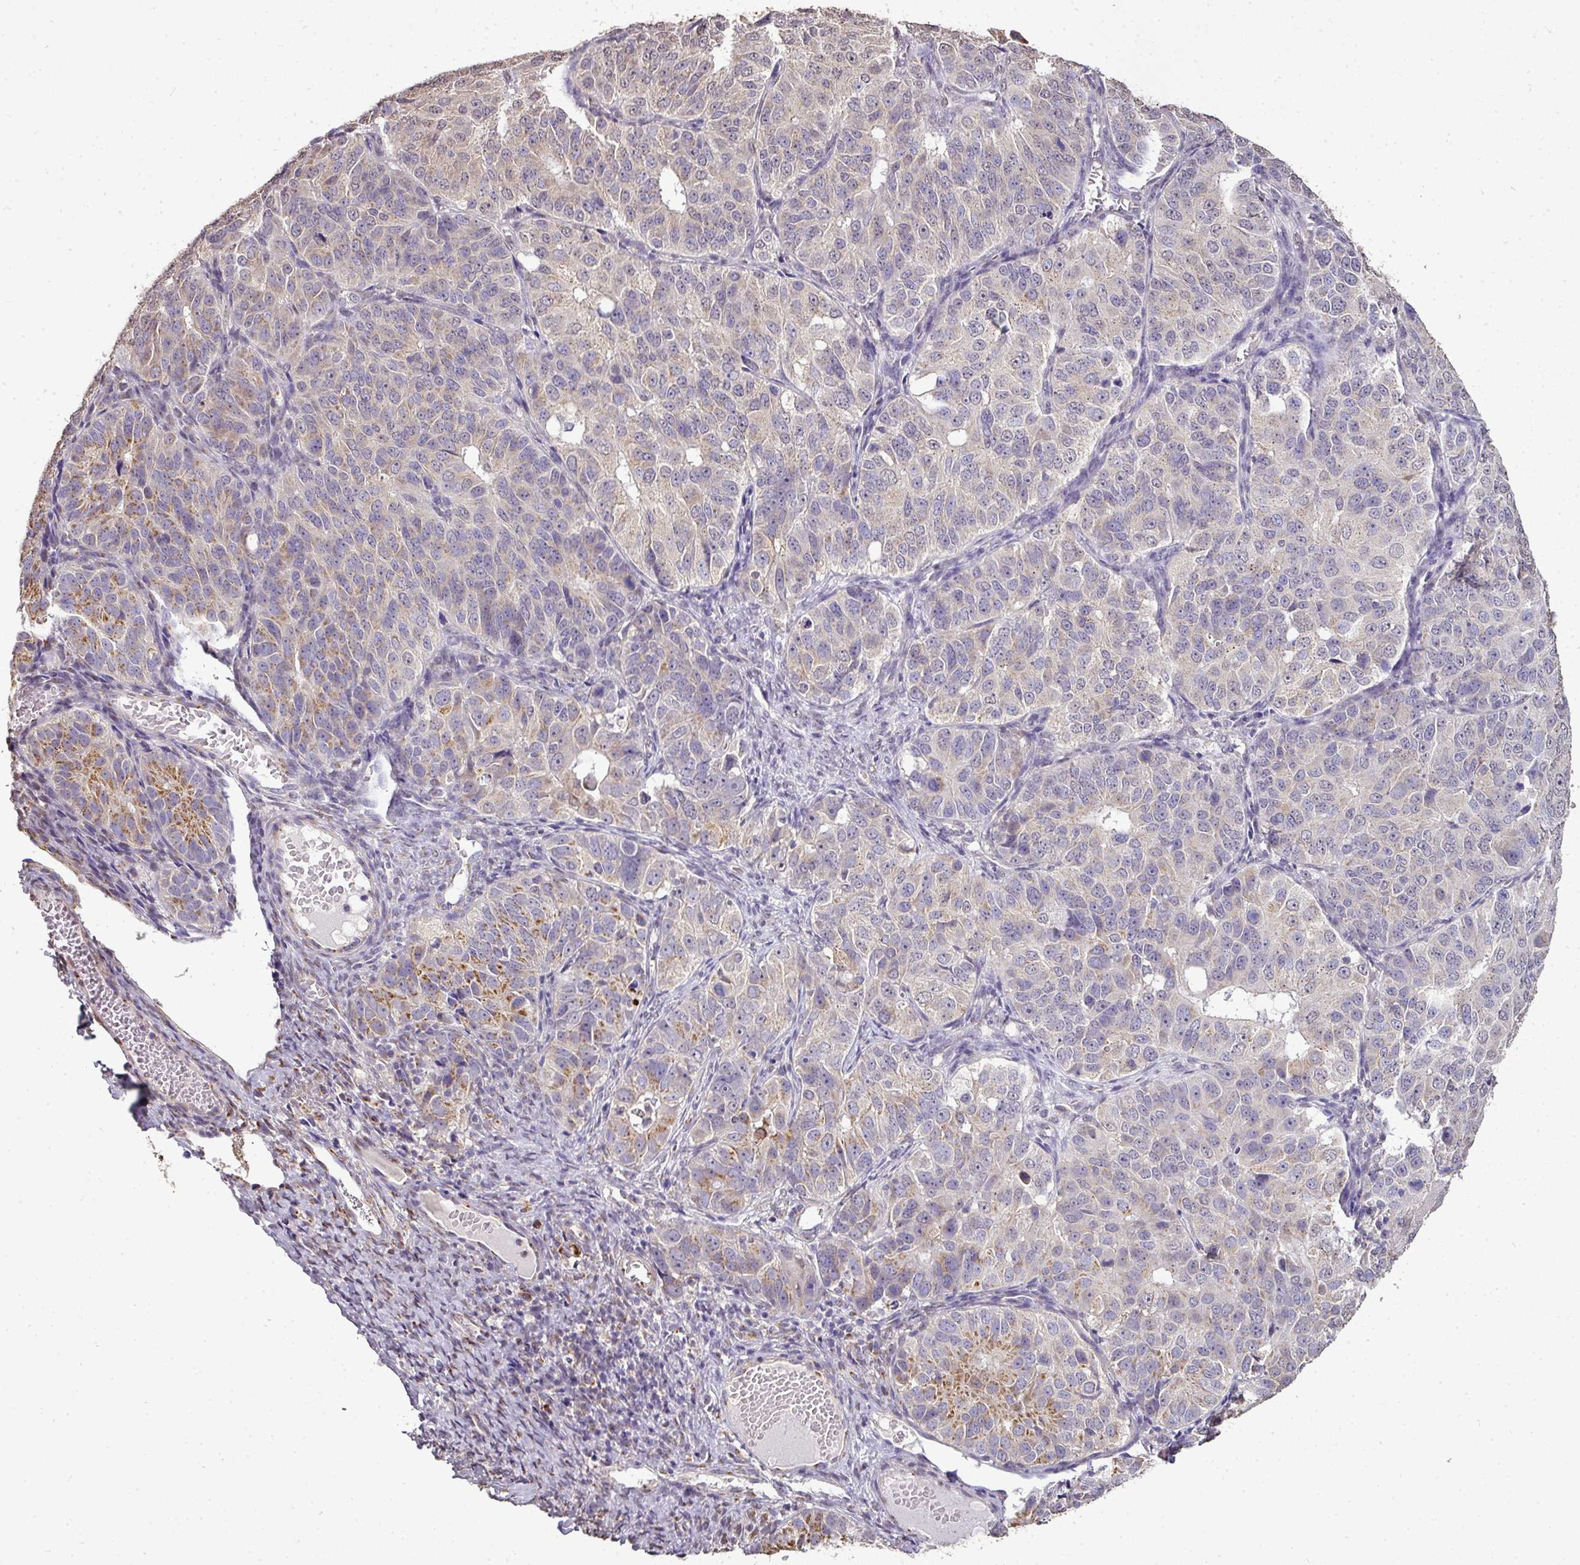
{"staining": {"intensity": "moderate", "quantity": "<25%", "location": "cytoplasmic/membranous"}, "tissue": "ovarian cancer", "cell_type": "Tumor cells", "image_type": "cancer", "snomed": [{"axis": "morphology", "description": "Carcinoma, endometroid"}, {"axis": "topography", "description": "Ovary"}], "caption": "A photomicrograph of ovarian cancer stained for a protein shows moderate cytoplasmic/membranous brown staining in tumor cells. (DAB IHC, brown staining for protein, blue staining for nuclei).", "gene": "JPH2", "patient": {"sex": "female", "age": 51}}